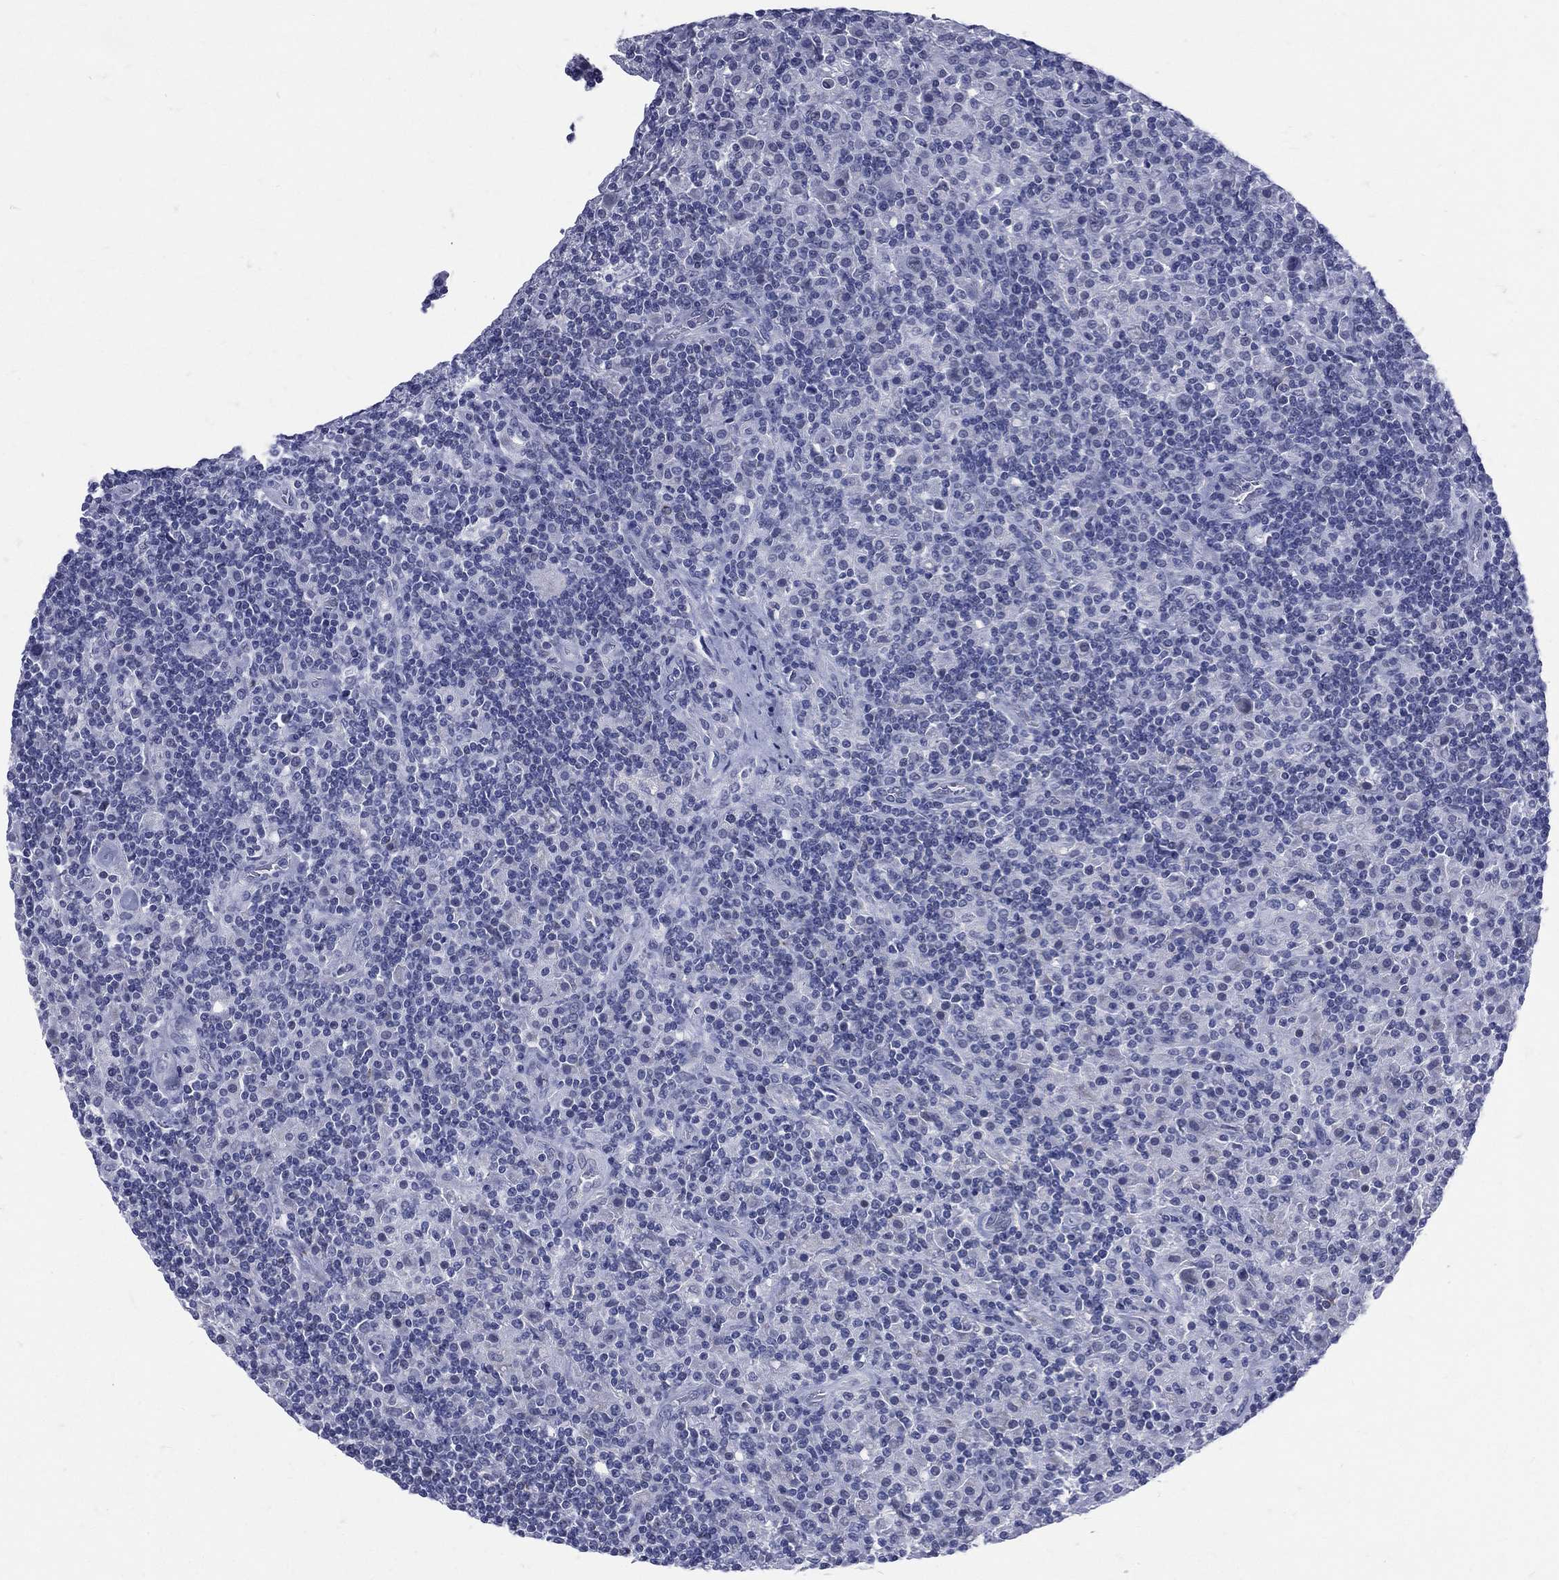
{"staining": {"intensity": "negative", "quantity": "none", "location": "none"}, "tissue": "lymphoma", "cell_type": "Tumor cells", "image_type": "cancer", "snomed": [{"axis": "morphology", "description": "Hodgkin's disease, NOS"}, {"axis": "topography", "description": "Lymph node"}], "caption": "Lymphoma stained for a protein using immunohistochemistry (IHC) exhibits no positivity tumor cells.", "gene": "MLLT10", "patient": {"sex": "male", "age": 70}}